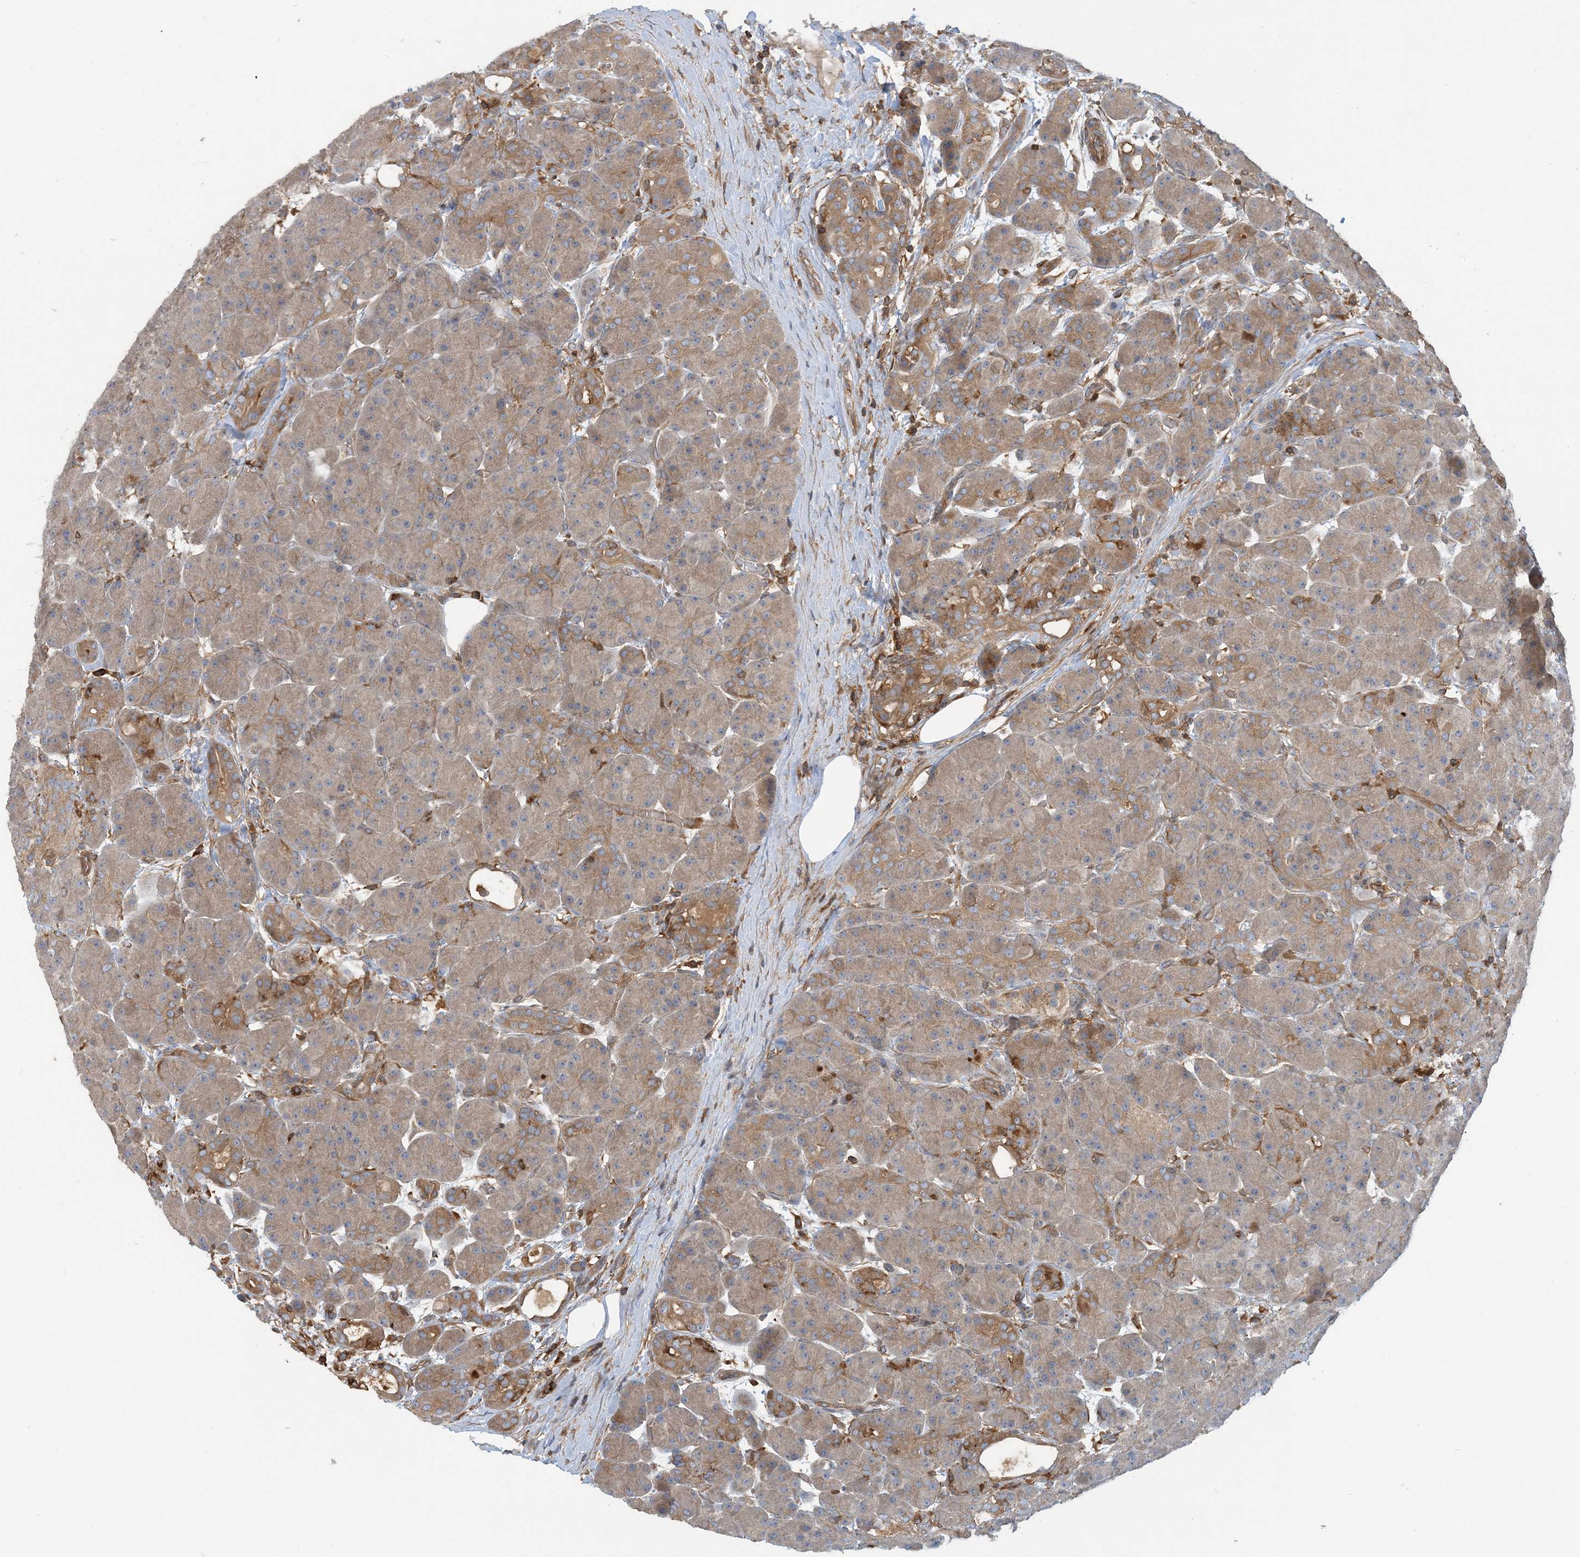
{"staining": {"intensity": "weak", "quantity": ">75%", "location": "cytoplasmic/membranous"}, "tissue": "pancreas", "cell_type": "Exocrine glandular cells", "image_type": "normal", "snomed": [{"axis": "morphology", "description": "Normal tissue, NOS"}, {"axis": "topography", "description": "Pancreas"}], "caption": "Exocrine glandular cells display low levels of weak cytoplasmic/membranous expression in approximately >75% of cells in unremarkable pancreas.", "gene": "SFMBT2", "patient": {"sex": "male", "age": 63}}